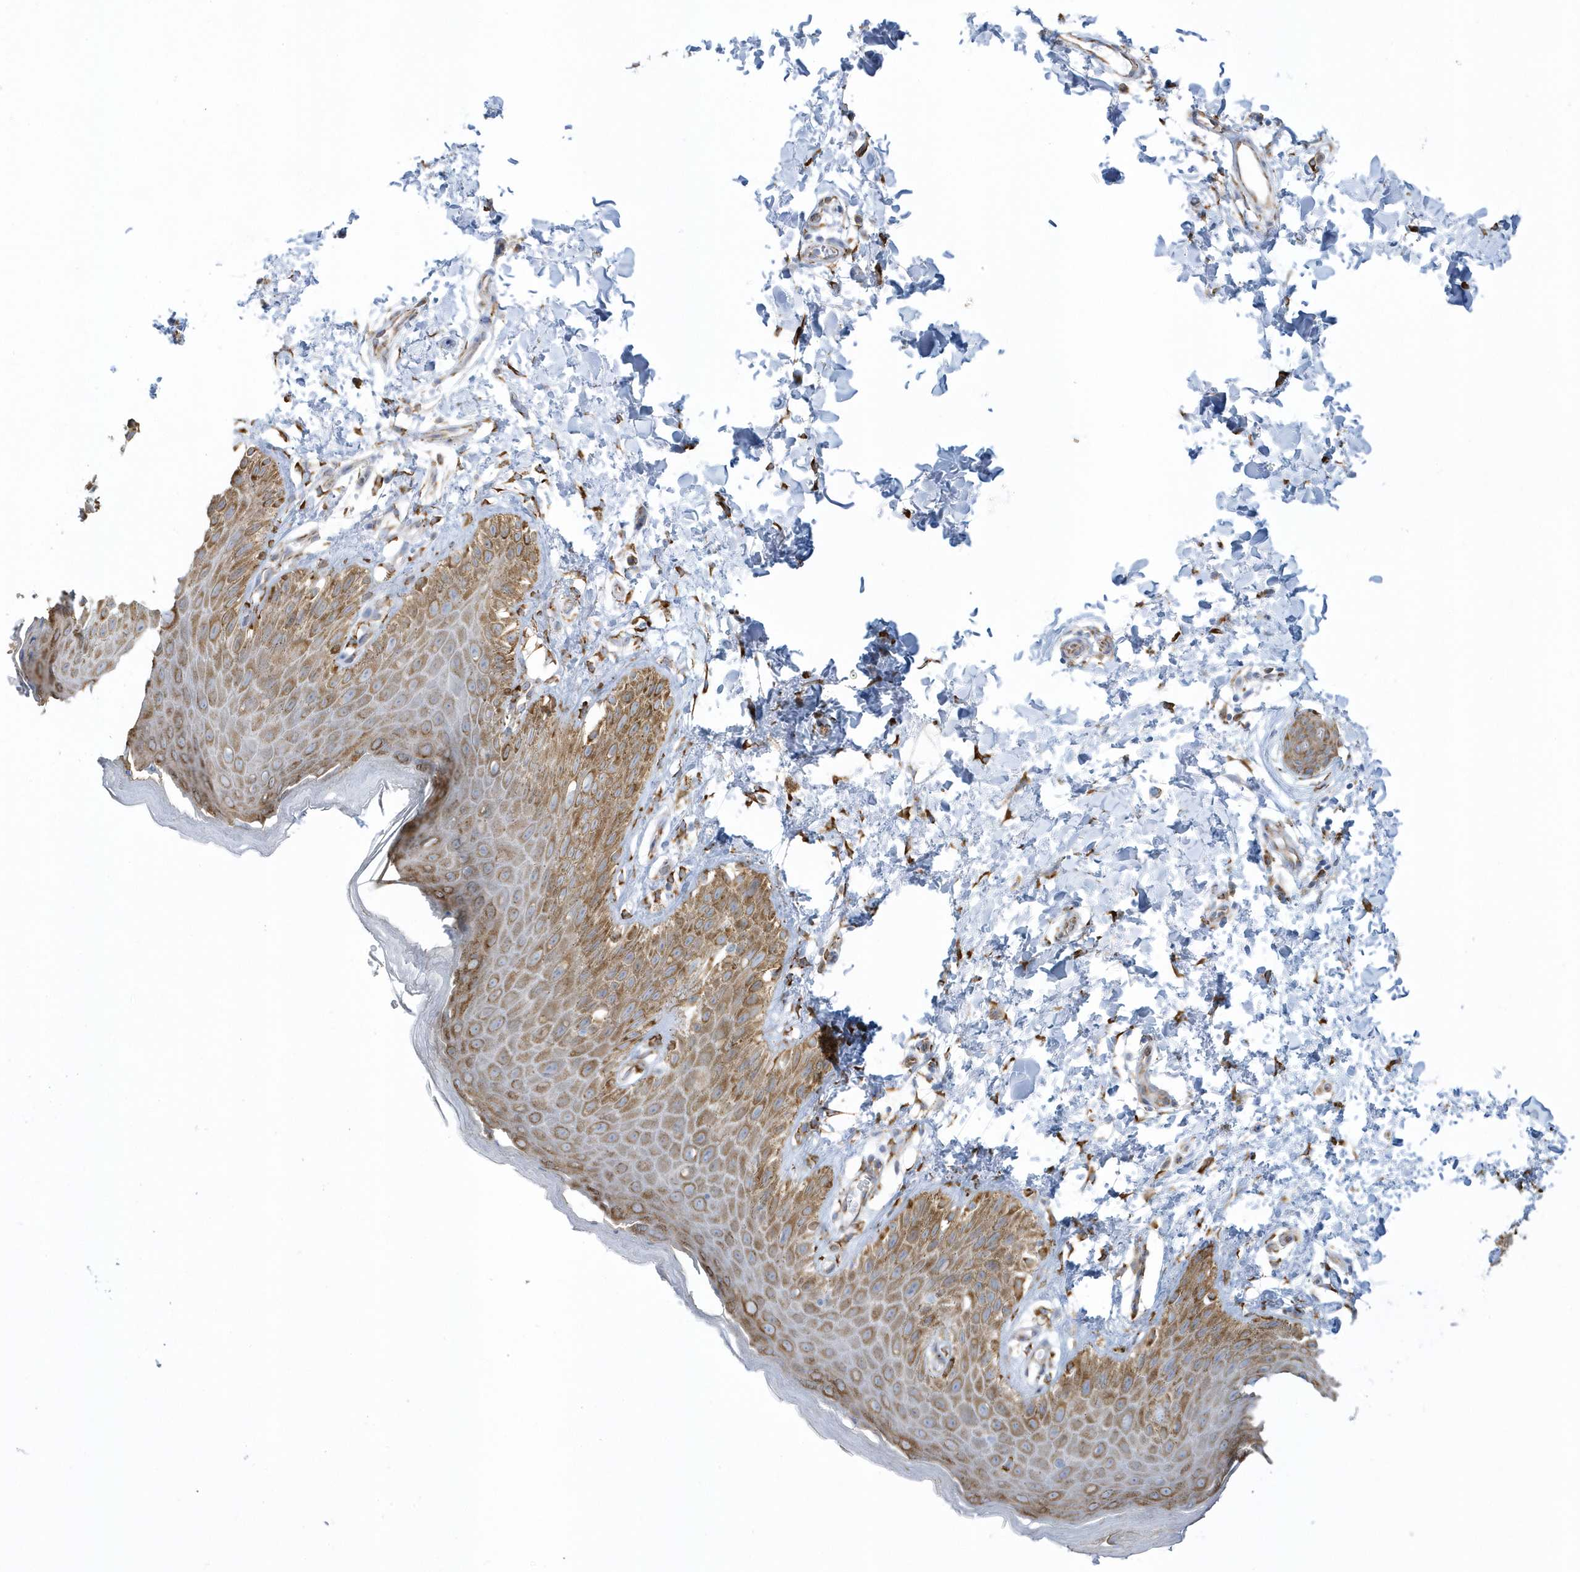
{"staining": {"intensity": "moderate", "quantity": ">75%", "location": "cytoplasmic/membranous"}, "tissue": "skin", "cell_type": "Epidermal cells", "image_type": "normal", "snomed": [{"axis": "morphology", "description": "Normal tissue, NOS"}, {"axis": "topography", "description": "Anal"}], "caption": "High-power microscopy captured an IHC image of normal skin, revealing moderate cytoplasmic/membranous expression in about >75% of epidermal cells.", "gene": "DCAF1", "patient": {"sex": "male", "age": 44}}